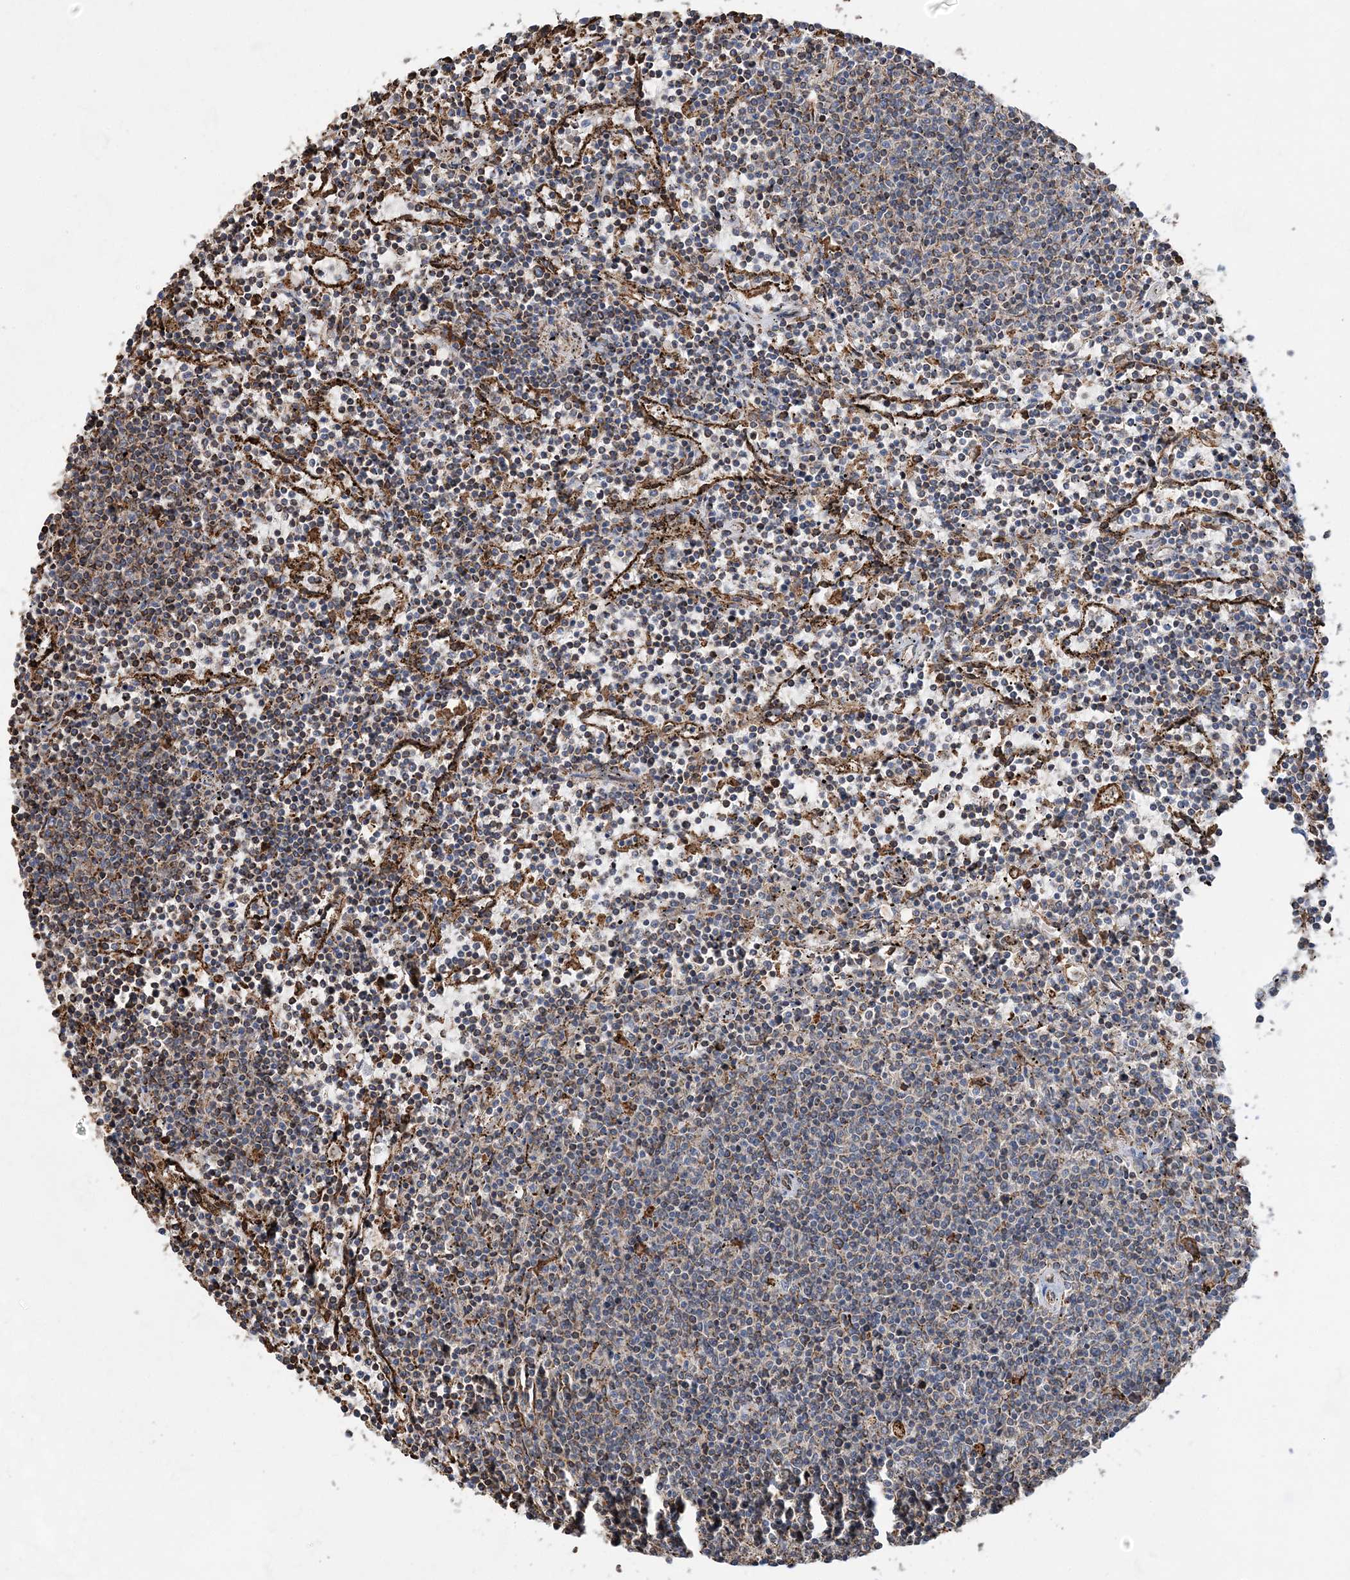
{"staining": {"intensity": "negative", "quantity": "none", "location": "none"}, "tissue": "lymphoma", "cell_type": "Tumor cells", "image_type": "cancer", "snomed": [{"axis": "morphology", "description": "Malignant lymphoma, non-Hodgkin's type, Low grade"}, {"axis": "topography", "description": "Spleen"}], "caption": "IHC histopathology image of human lymphoma stained for a protein (brown), which exhibits no staining in tumor cells. (Brightfield microscopy of DAB immunohistochemistry (IHC) at high magnification).", "gene": "WDR12", "patient": {"sex": "female", "age": 50}}